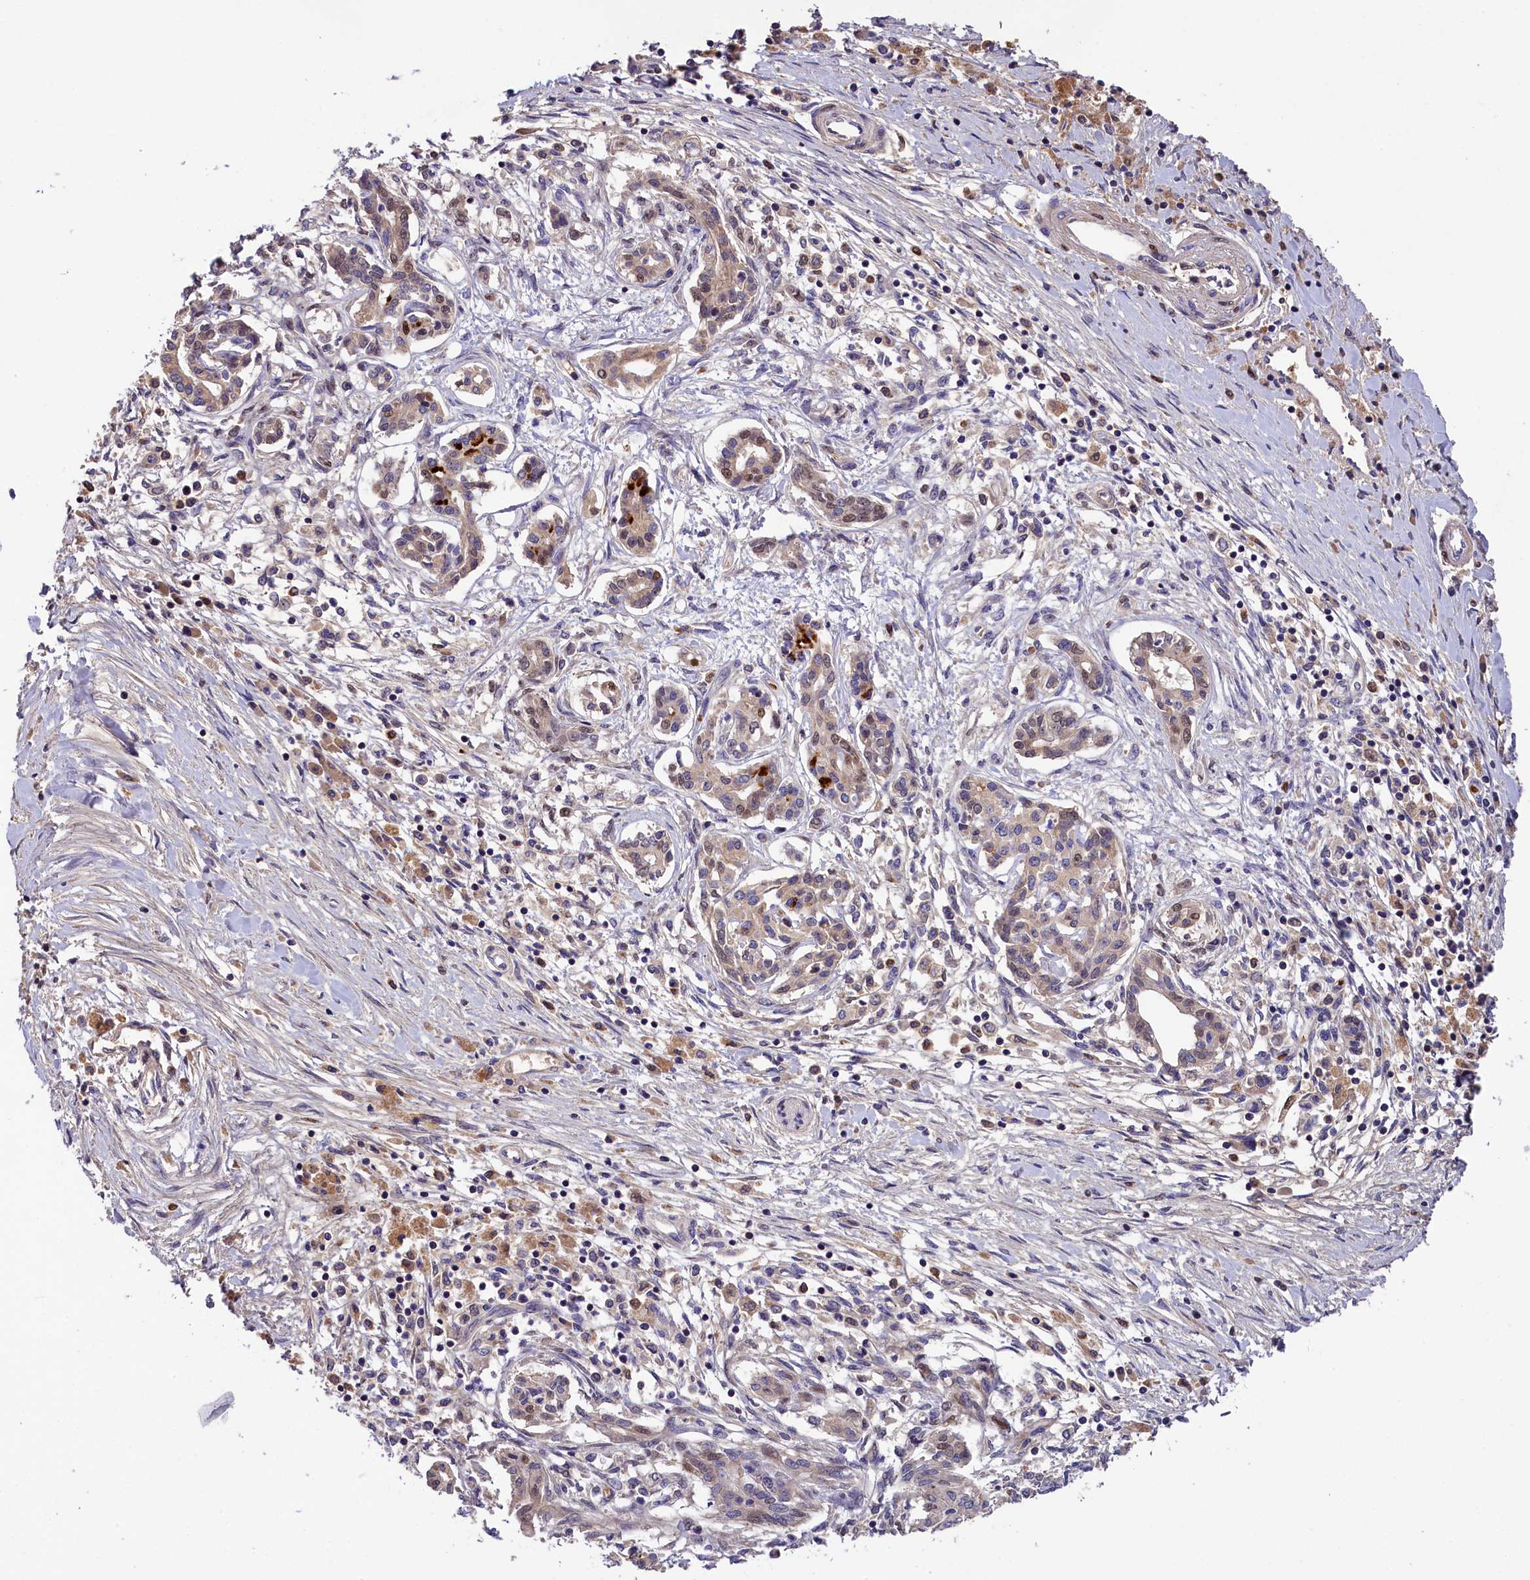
{"staining": {"intensity": "moderate", "quantity": "<25%", "location": "cytoplasmic/membranous,nuclear"}, "tissue": "pancreatic cancer", "cell_type": "Tumor cells", "image_type": "cancer", "snomed": [{"axis": "morphology", "description": "Adenocarcinoma, NOS"}, {"axis": "topography", "description": "Pancreas"}], "caption": "The micrograph demonstrates staining of pancreatic adenocarcinoma, revealing moderate cytoplasmic/membranous and nuclear protein expression (brown color) within tumor cells. The protein is shown in brown color, while the nuclei are stained blue.", "gene": "PHAF1", "patient": {"sex": "female", "age": 50}}